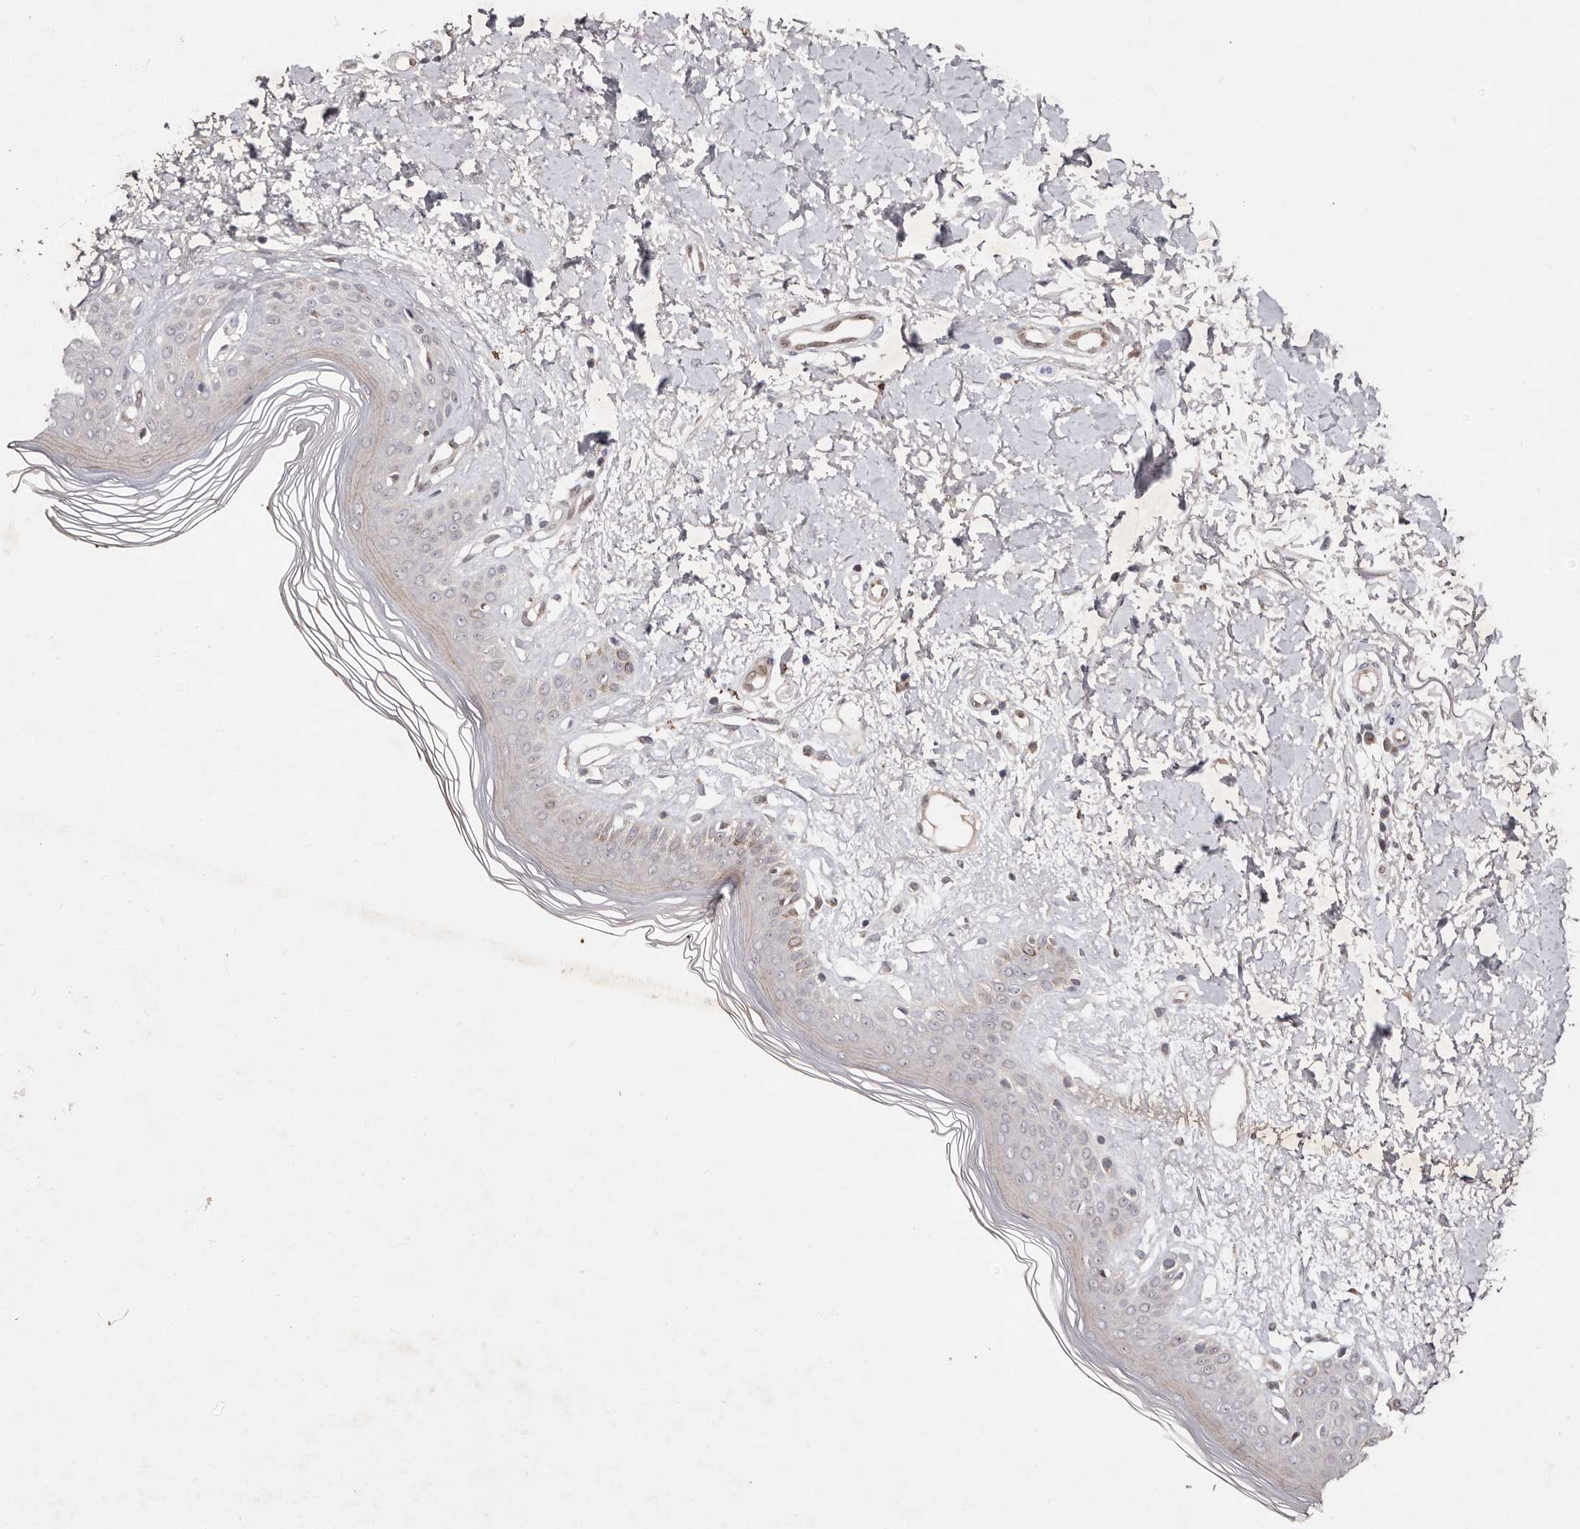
{"staining": {"intensity": "negative", "quantity": "none", "location": "none"}, "tissue": "skin", "cell_type": "Fibroblasts", "image_type": "normal", "snomed": [{"axis": "morphology", "description": "Normal tissue, NOS"}, {"axis": "topography", "description": "Skin"}], "caption": "IHC photomicrograph of unremarkable skin: skin stained with DAB (3,3'-diaminobenzidine) displays no significant protein expression in fibroblasts.", "gene": "KLF7", "patient": {"sex": "female", "age": 64}}